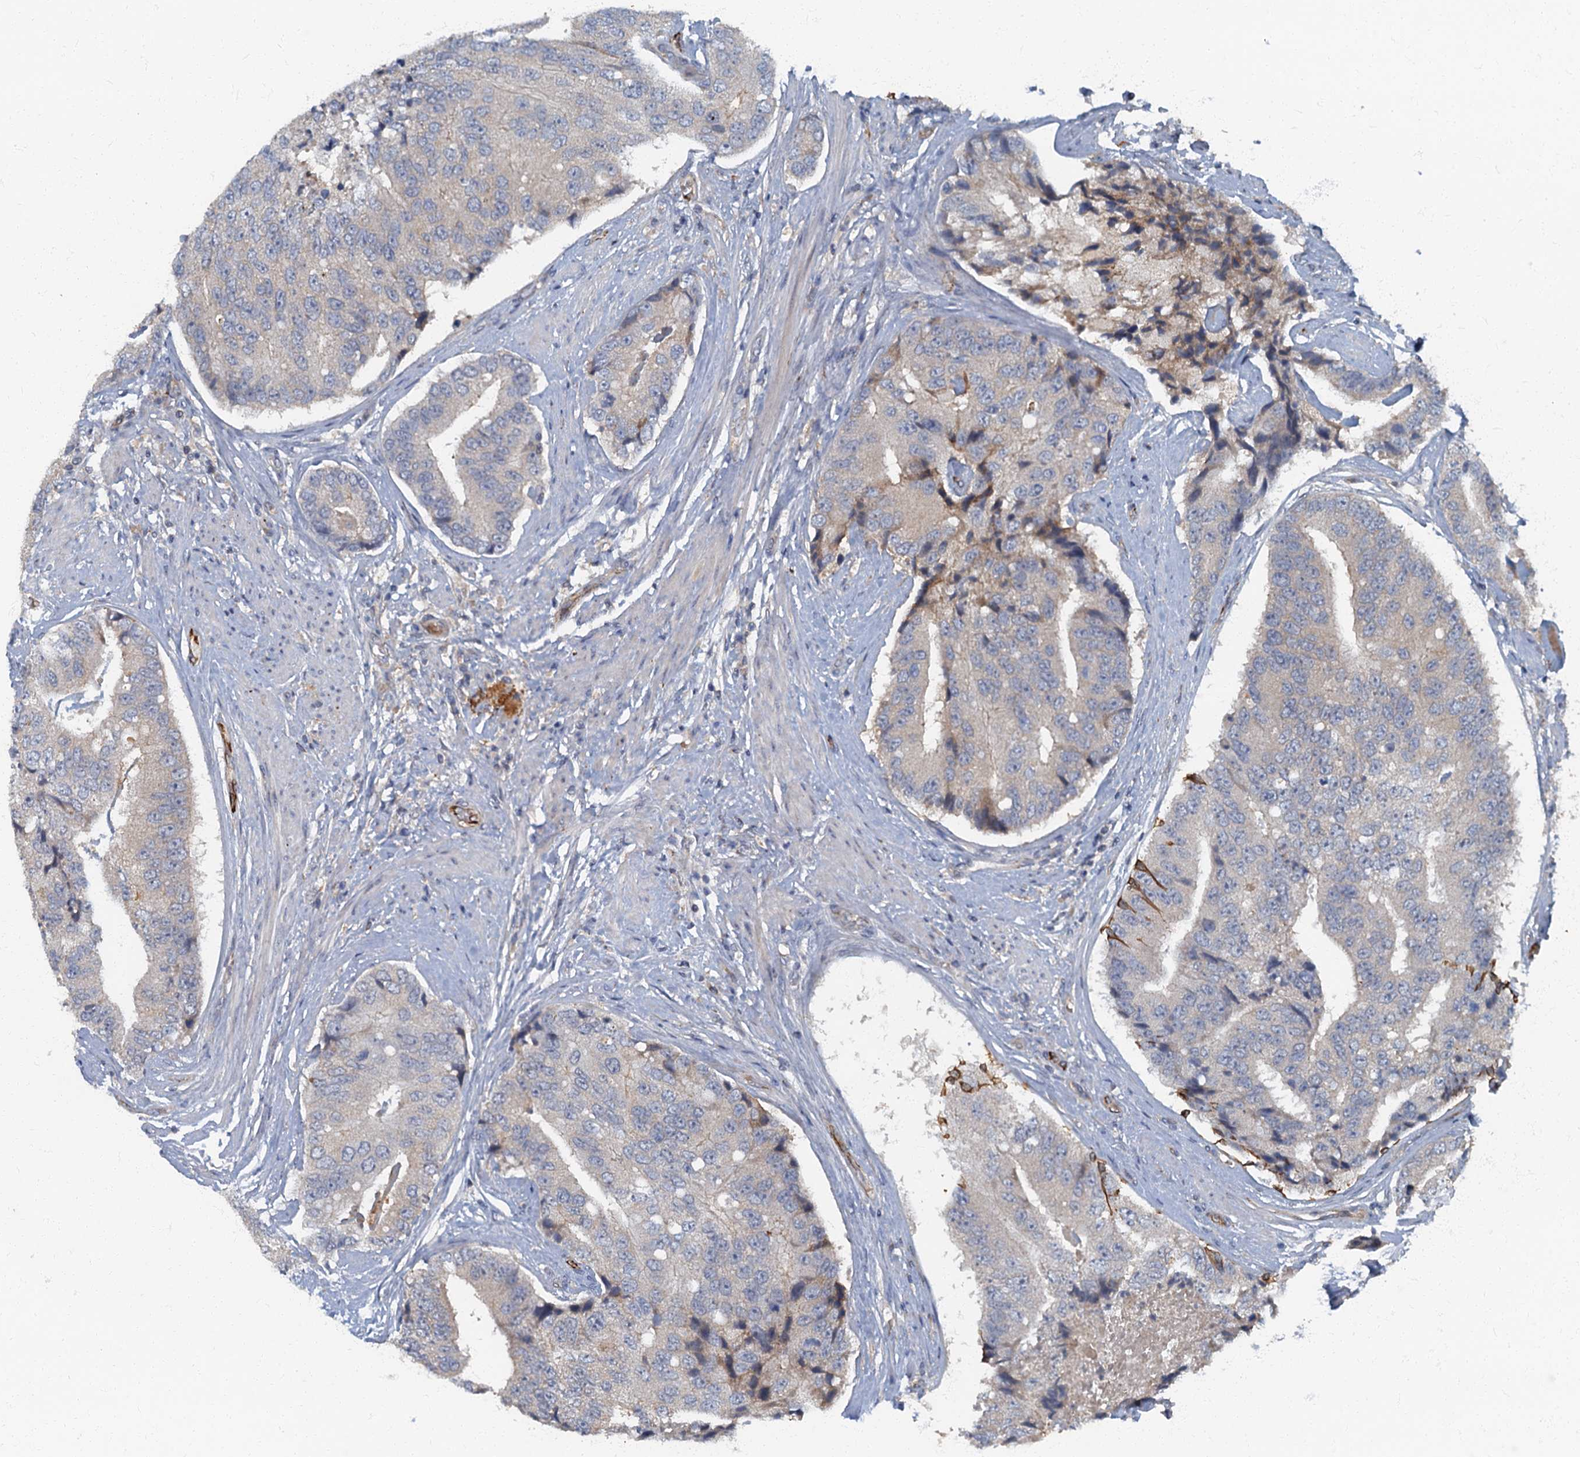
{"staining": {"intensity": "negative", "quantity": "none", "location": "none"}, "tissue": "prostate cancer", "cell_type": "Tumor cells", "image_type": "cancer", "snomed": [{"axis": "morphology", "description": "Adenocarcinoma, High grade"}, {"axis": "topography", "description": "Prostate"}], "caption": "Immunohistochemistry (IHC) of prostate cancer (adenocarcinoma (high-grade)) shows no expression in tumor cells.", "gene": "ARL11", "patient": {"sex": "male", "age": 70}}